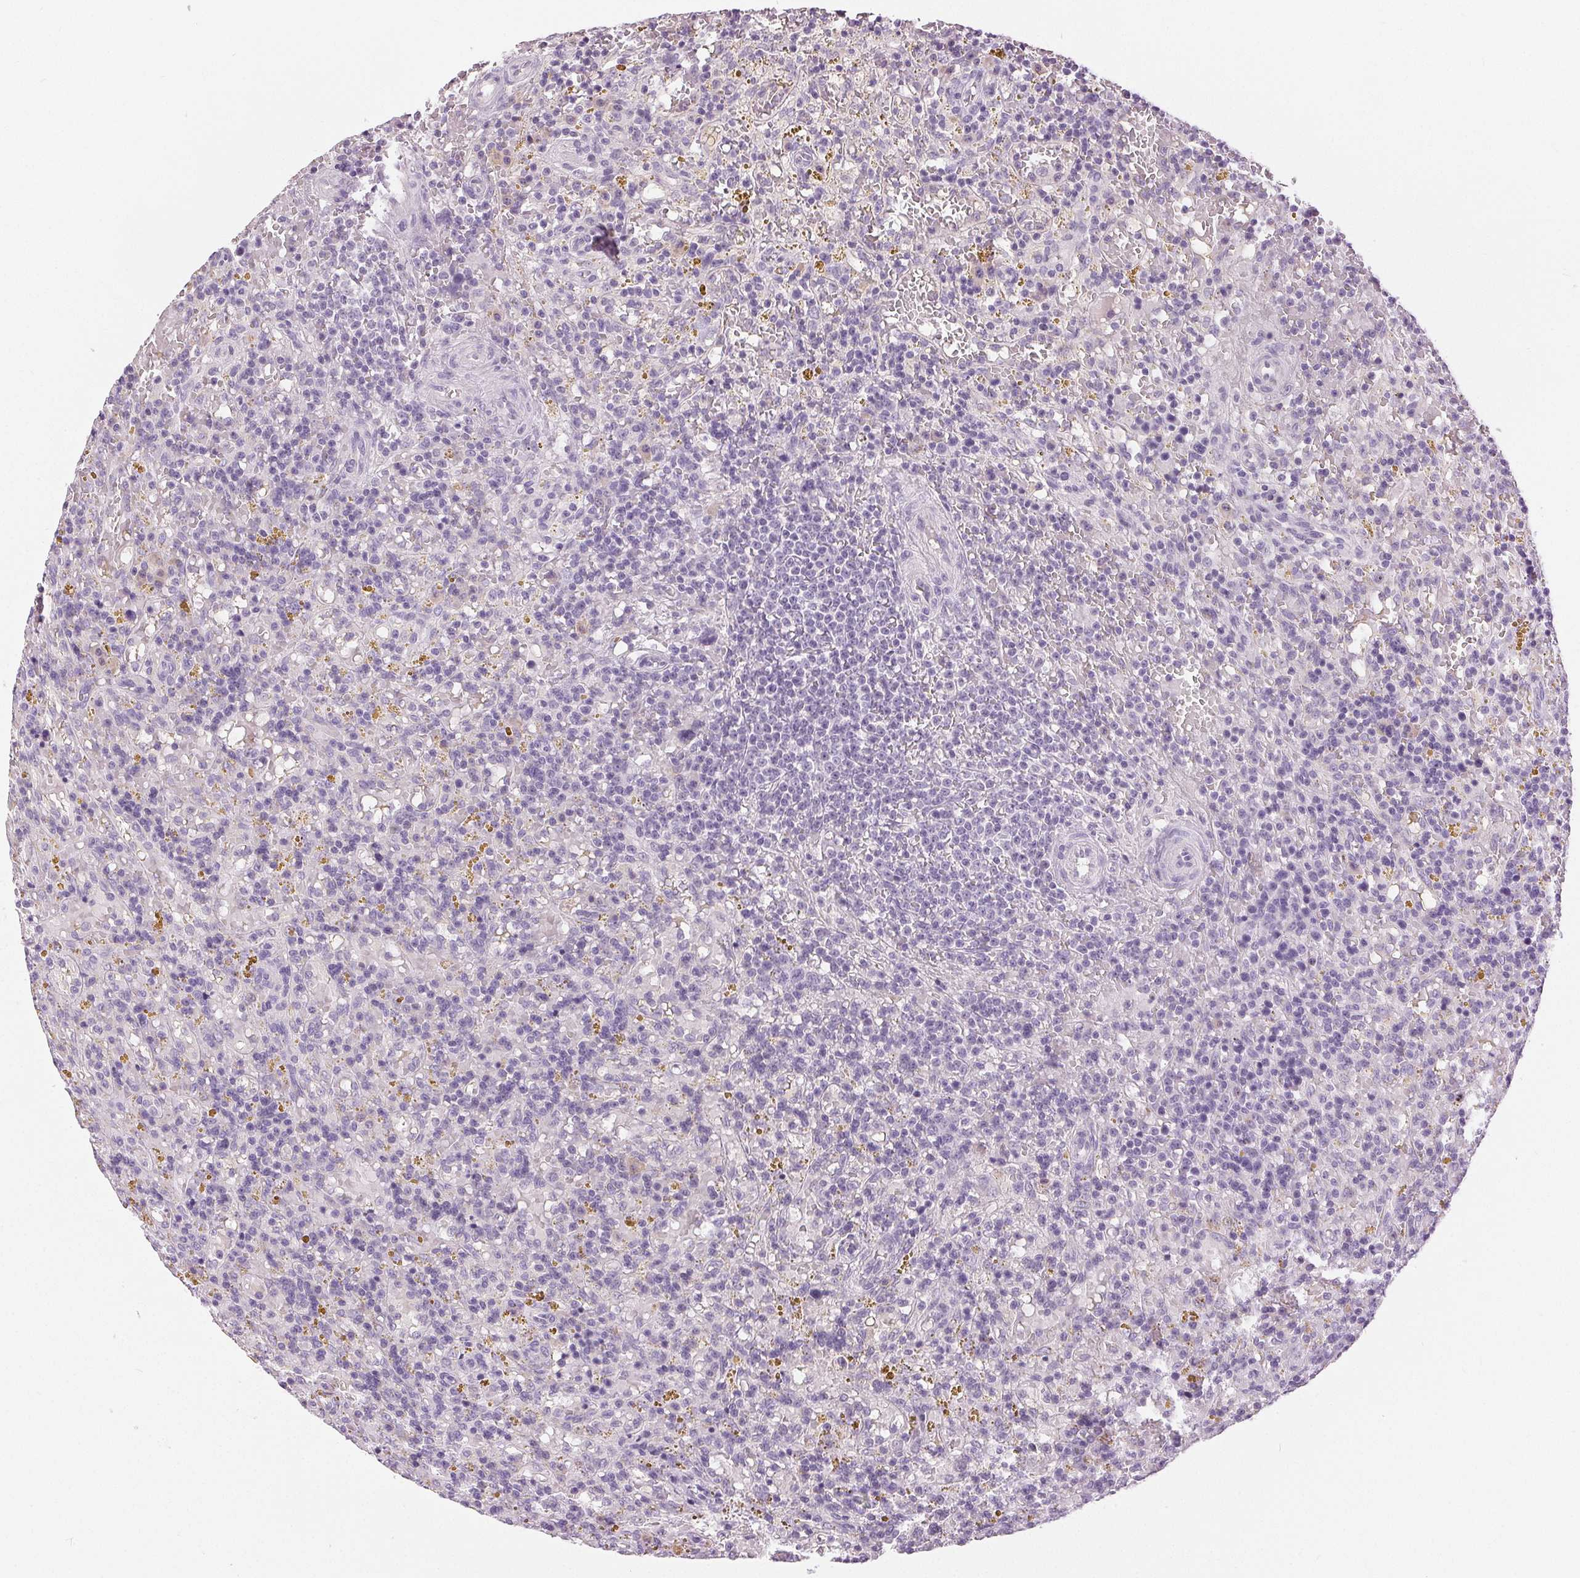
{"staining": {"intensity": "negative", "quantity": "none", "location": "none"}, "tissue": "lymphoma", "cell_type": "Tumor cells", "image_type": "cancer", "snomed": [{"axis": "morphology", "description": "Malignant lymphoma, non-Hodgkin's type, Low grade"}, {"axis": "topography", "description": "Spleen"}], "caption": "Tumor cells show no significant protein positivity in low-grade malignant lymphoma, non-Hodgkin's type.", "gene": "DSG3", "patient": {"sex": "female", "age": 65}}